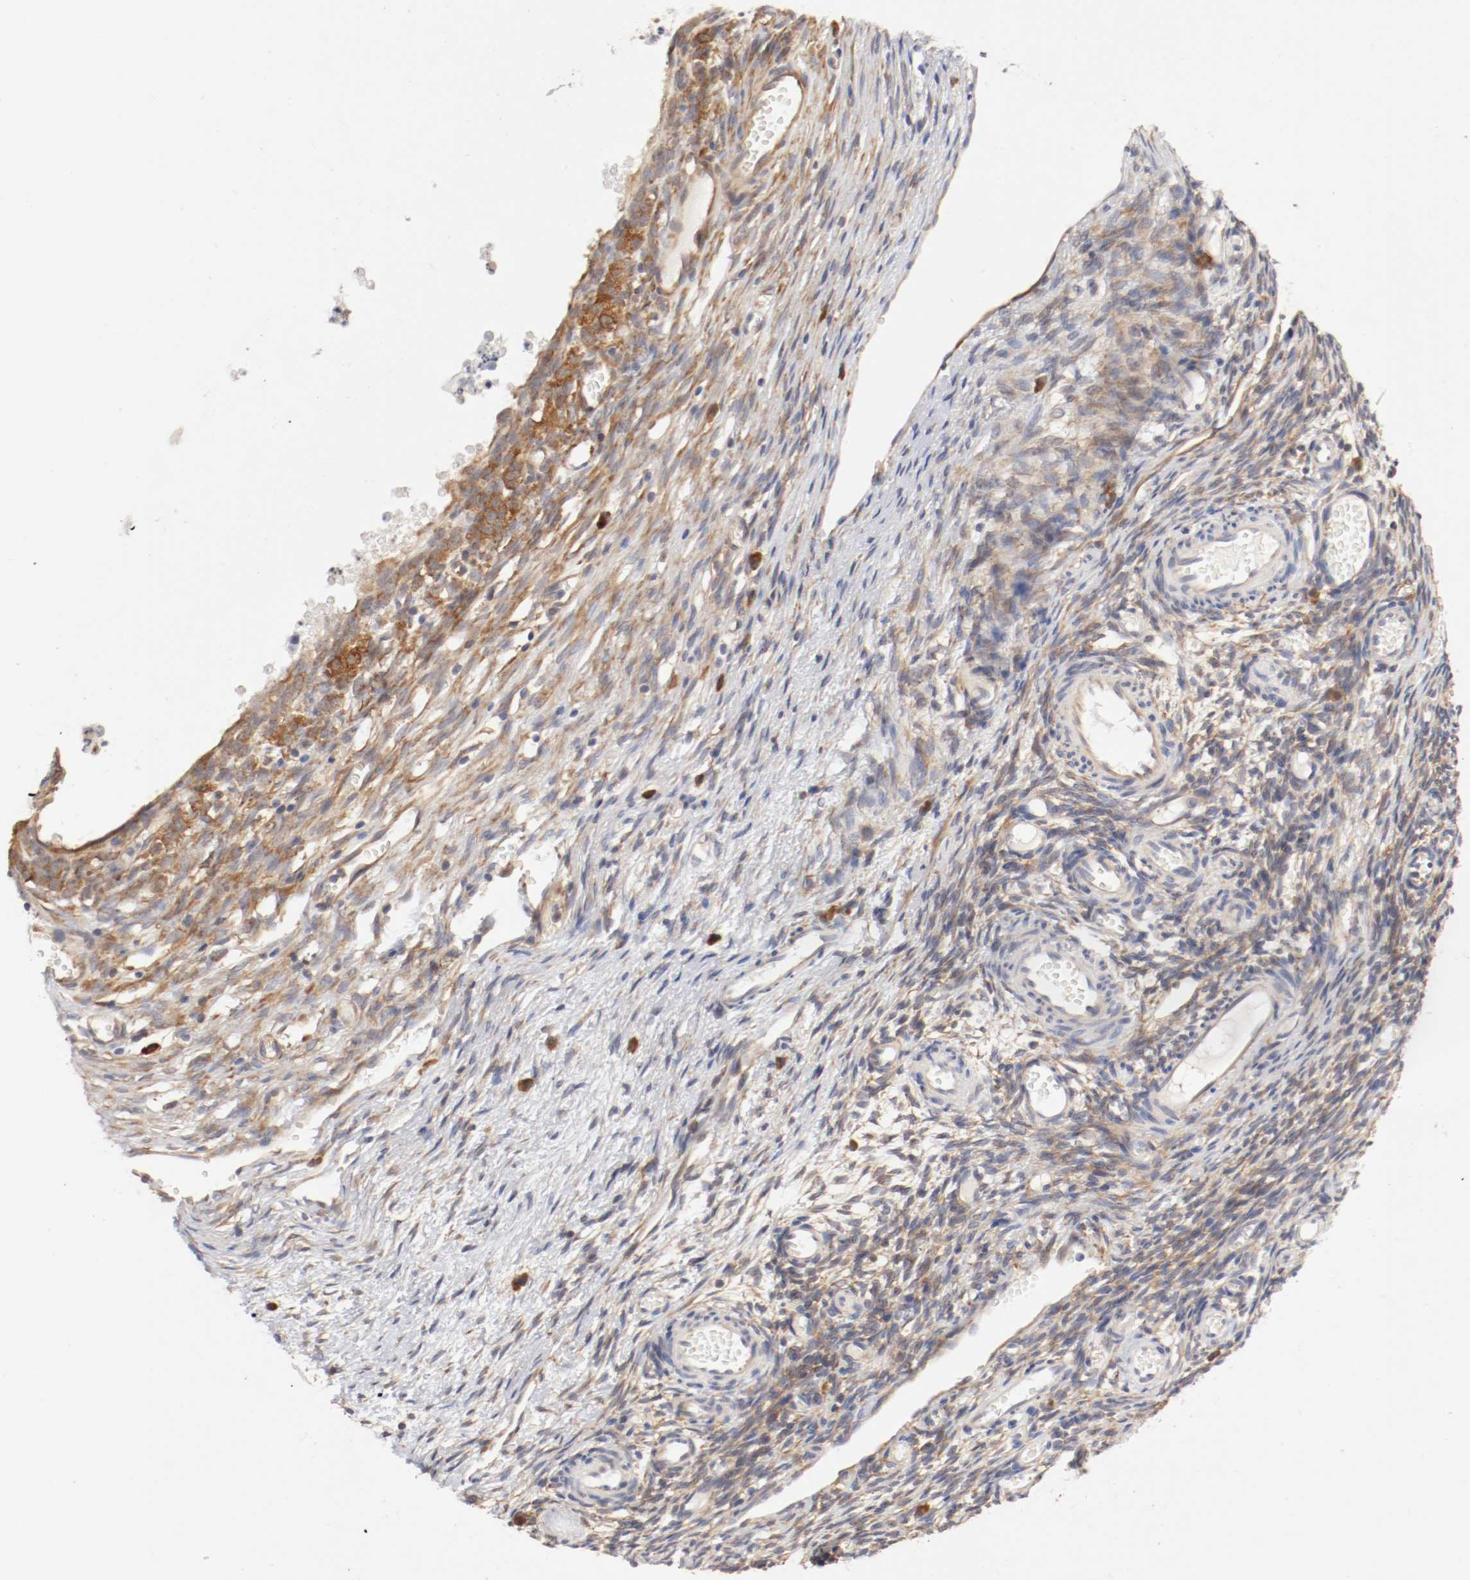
{"staining": {"intensity": "weak", "quantity": ">75%", "location": "cytoplasmic/membranous"}, "tissue": "ovary", "cell_type": "Ovarian stroma cells", "image_type": "normal", "snomed": [{"axis": "morphology", "description": "Normal tissue, NOS"}, {"axis": "topography", "description": "Ovary"}], "caption": "IHC micrograph of normal ovary: ovary stained using IHC displays low levels of weak protein expression localized specifically in the cytoplasmic/membranous of ovarian stroma cells, appearing as a cytoplasmic/membranous brown color.", "gene": "FKBP3", "patient": {"sex": "female", "age": 35}}